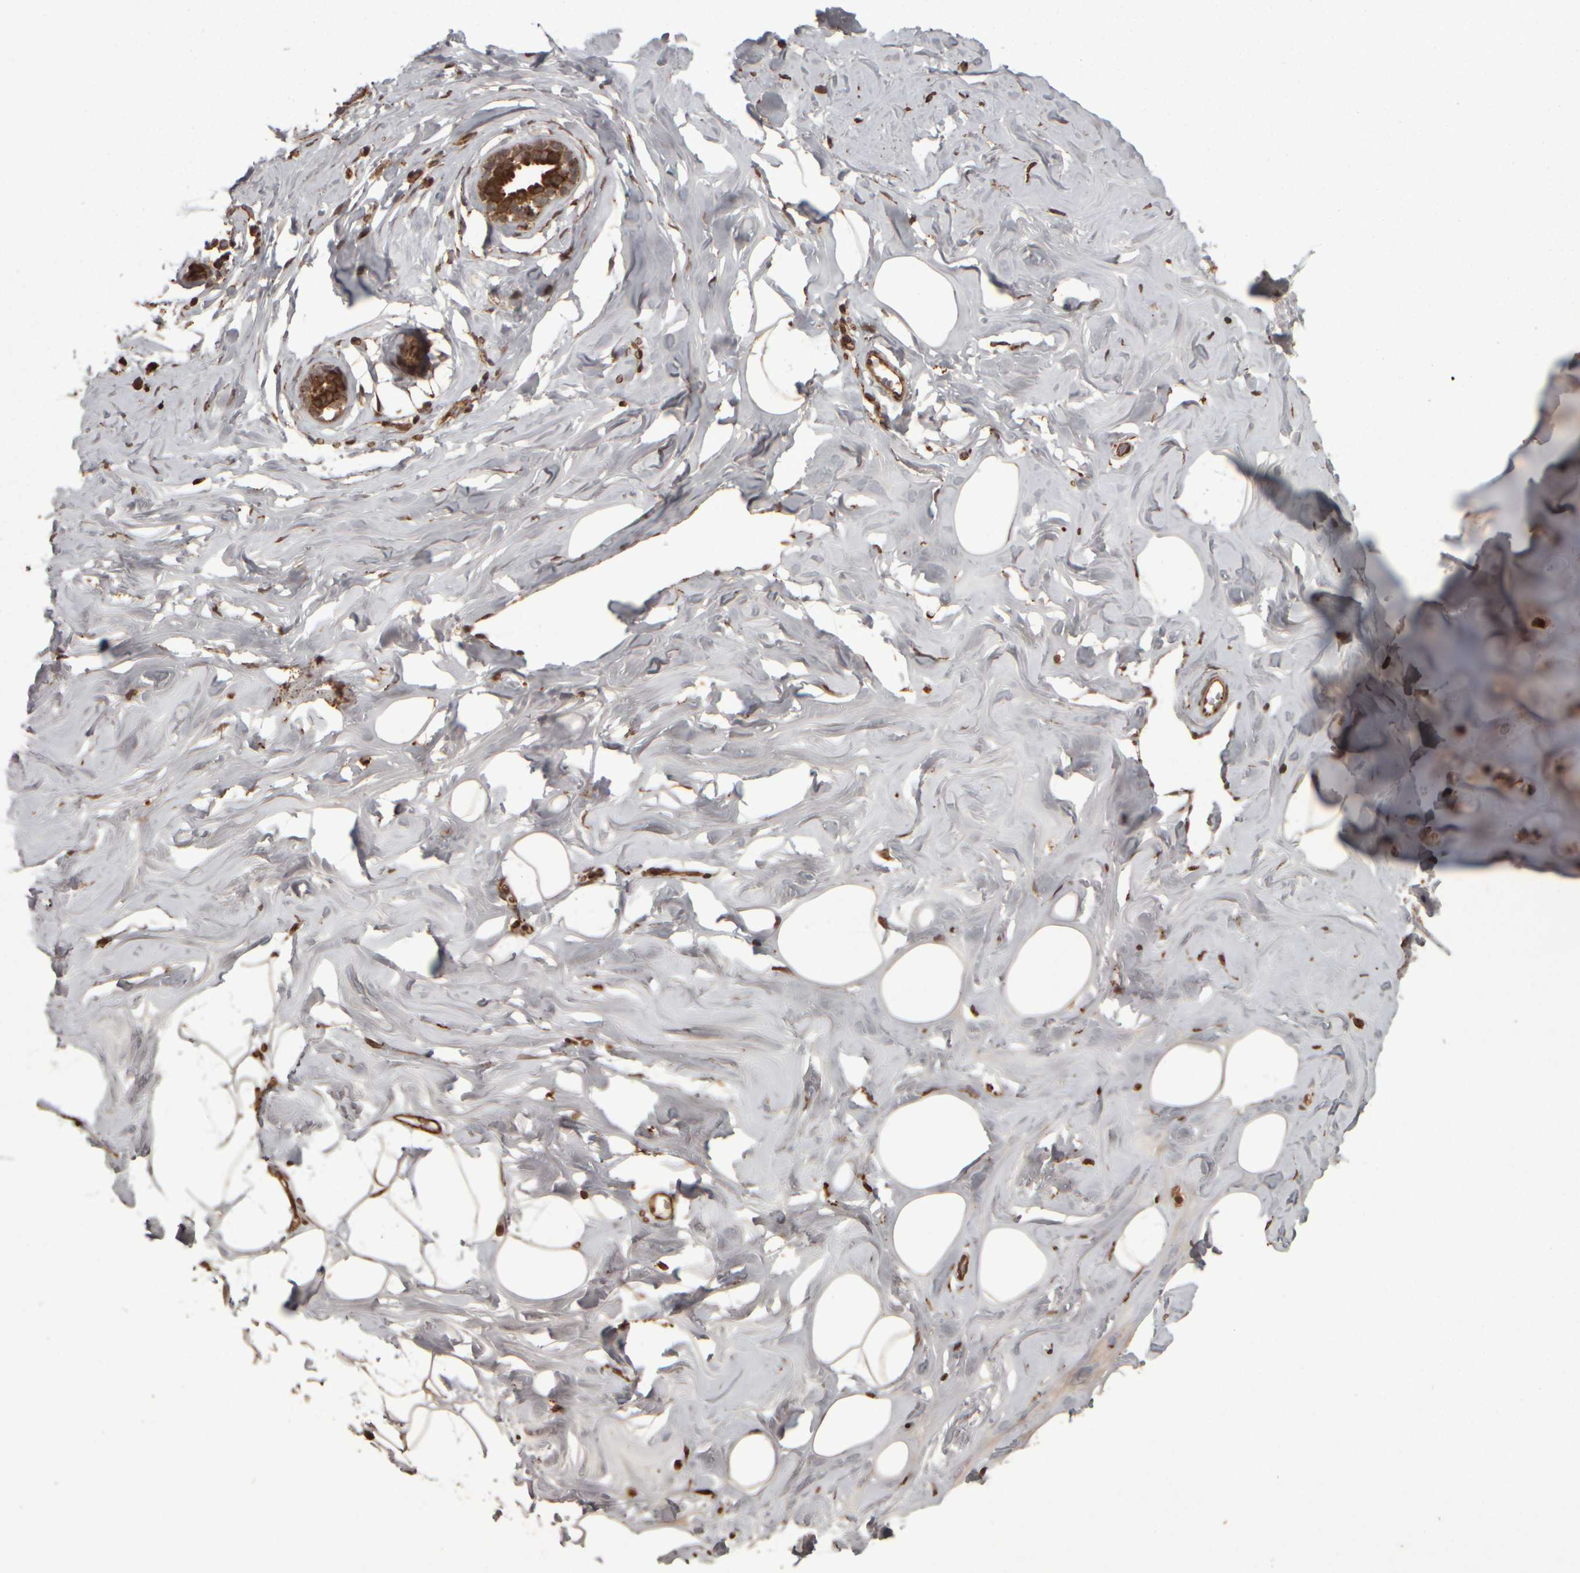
{"staining": {"intensity": "moderate", "quantity": ">75%", "location": "cytoplasmic/membranous"}, "tissue": "adipose tissue", "cell_type": "Adipocytes", "image_type": "normal", "snomed": [{"axis": "morphology", "description": "Normal tissue, NOS"}, {"axis": "morphology", "description": "Fibrosis, NOS"}, {"axis": "topography", "description": "Breast"}, {"axis": "topography", "description": "Adipose tissue"}], "caption": "Immunohistochemistry (IHC) histopathology image of normal human adipose tissue stained for a protein (brown), which reveals medium levels of moderate cytoplasmic/membranous positivity in approximately >75% of adipocytes.", "gene": "AGBL3", "patient": {"sex": "female", "age": 39}}